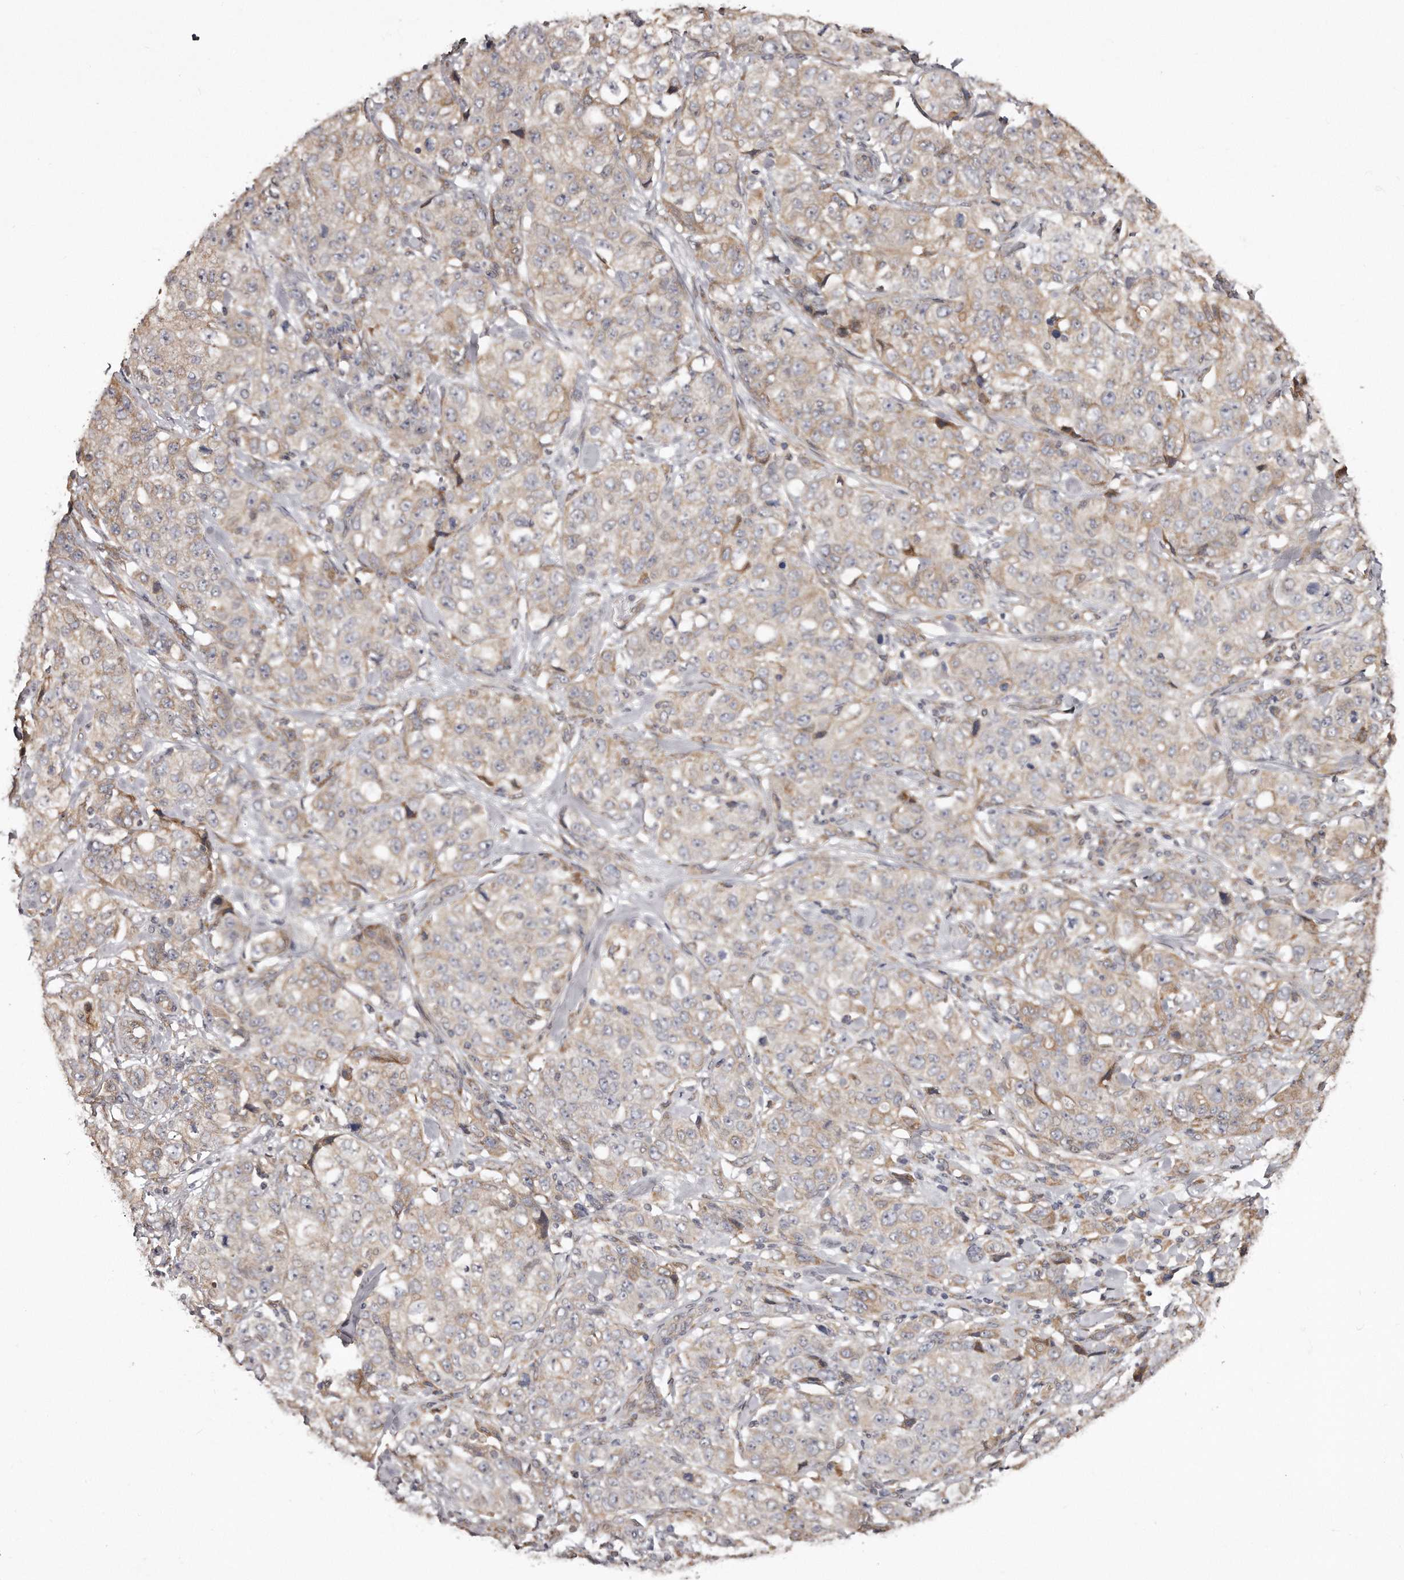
{"staining": {"intensity": "weak", "quantity": "25%-75%", "location": "cytoplasmic/membranous"}, "tissue": "stomach cancer", "cell_type": "Tumor cells", "image_type": "cancer", "snomed": [{"axis": "morphology", "description": "Adenocarcinoma, NOS"}, {"axis": "topography", "description": "Stomach"}], "caption": "DAB immunohistochemical staining of human stomach cancer demonstrates weak cytoplasmic/membranous protein expression in about 25%-75% of tumor cells.", "gene": "TRAPPC14", "patient": {"sex": "male", "age": 48}}